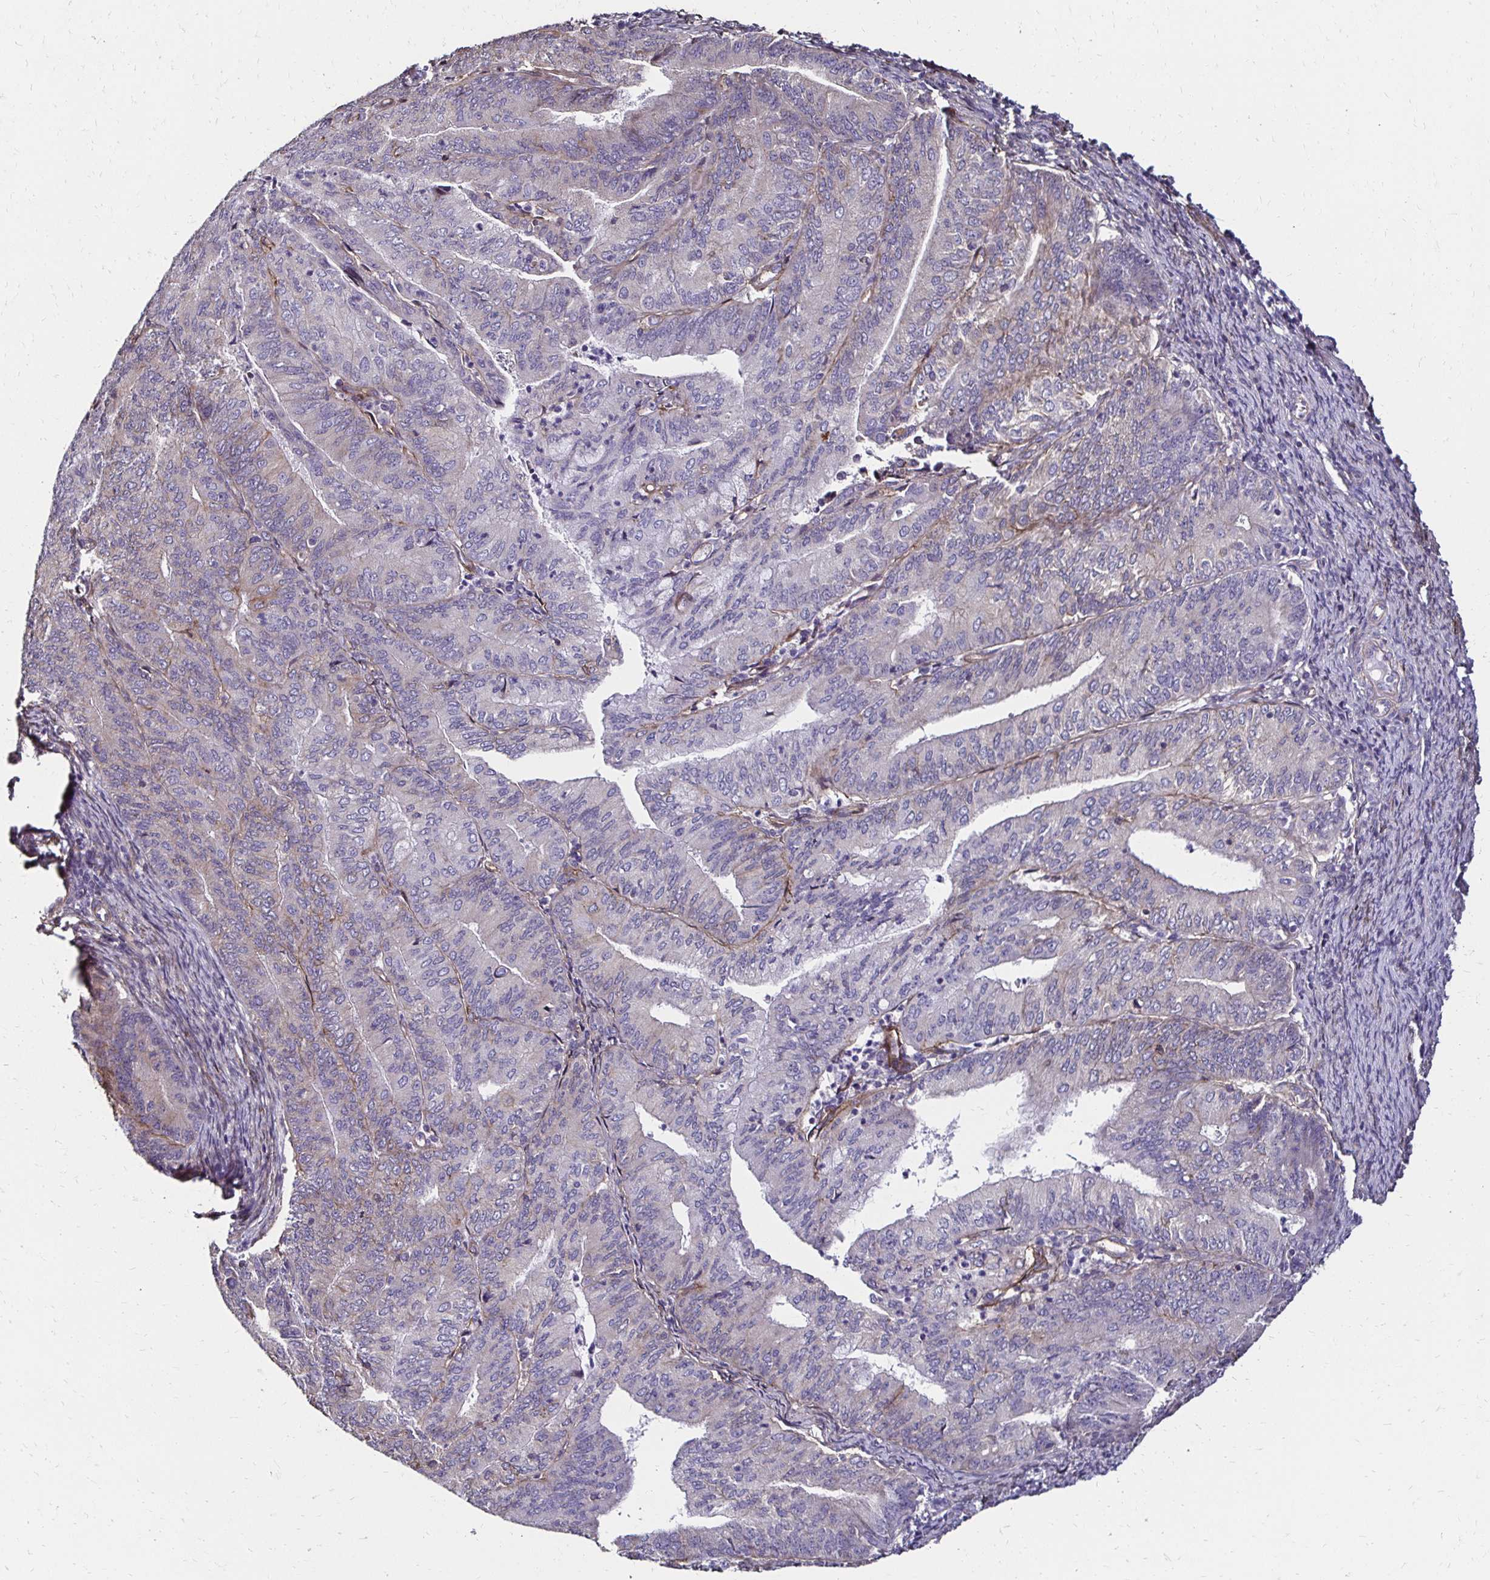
{"staining": {"intensity": "negative", "quantity": "none", "location": "none"}, "tissue": "endometrial cancer", "cell_type": "Tumor cells", "image_type": "cancer", "snomed": [{"axis": "morphology", "description": "Adenocarcinoma, NOS"}, {"axis": "topography", "description": "Endometrium"}], "caption": "Micrograph shows no significant protein expression in tumor cells of endometrial cancer.", "gene": "ITGB1", "patient": {"sex": "female", "age": 57}}